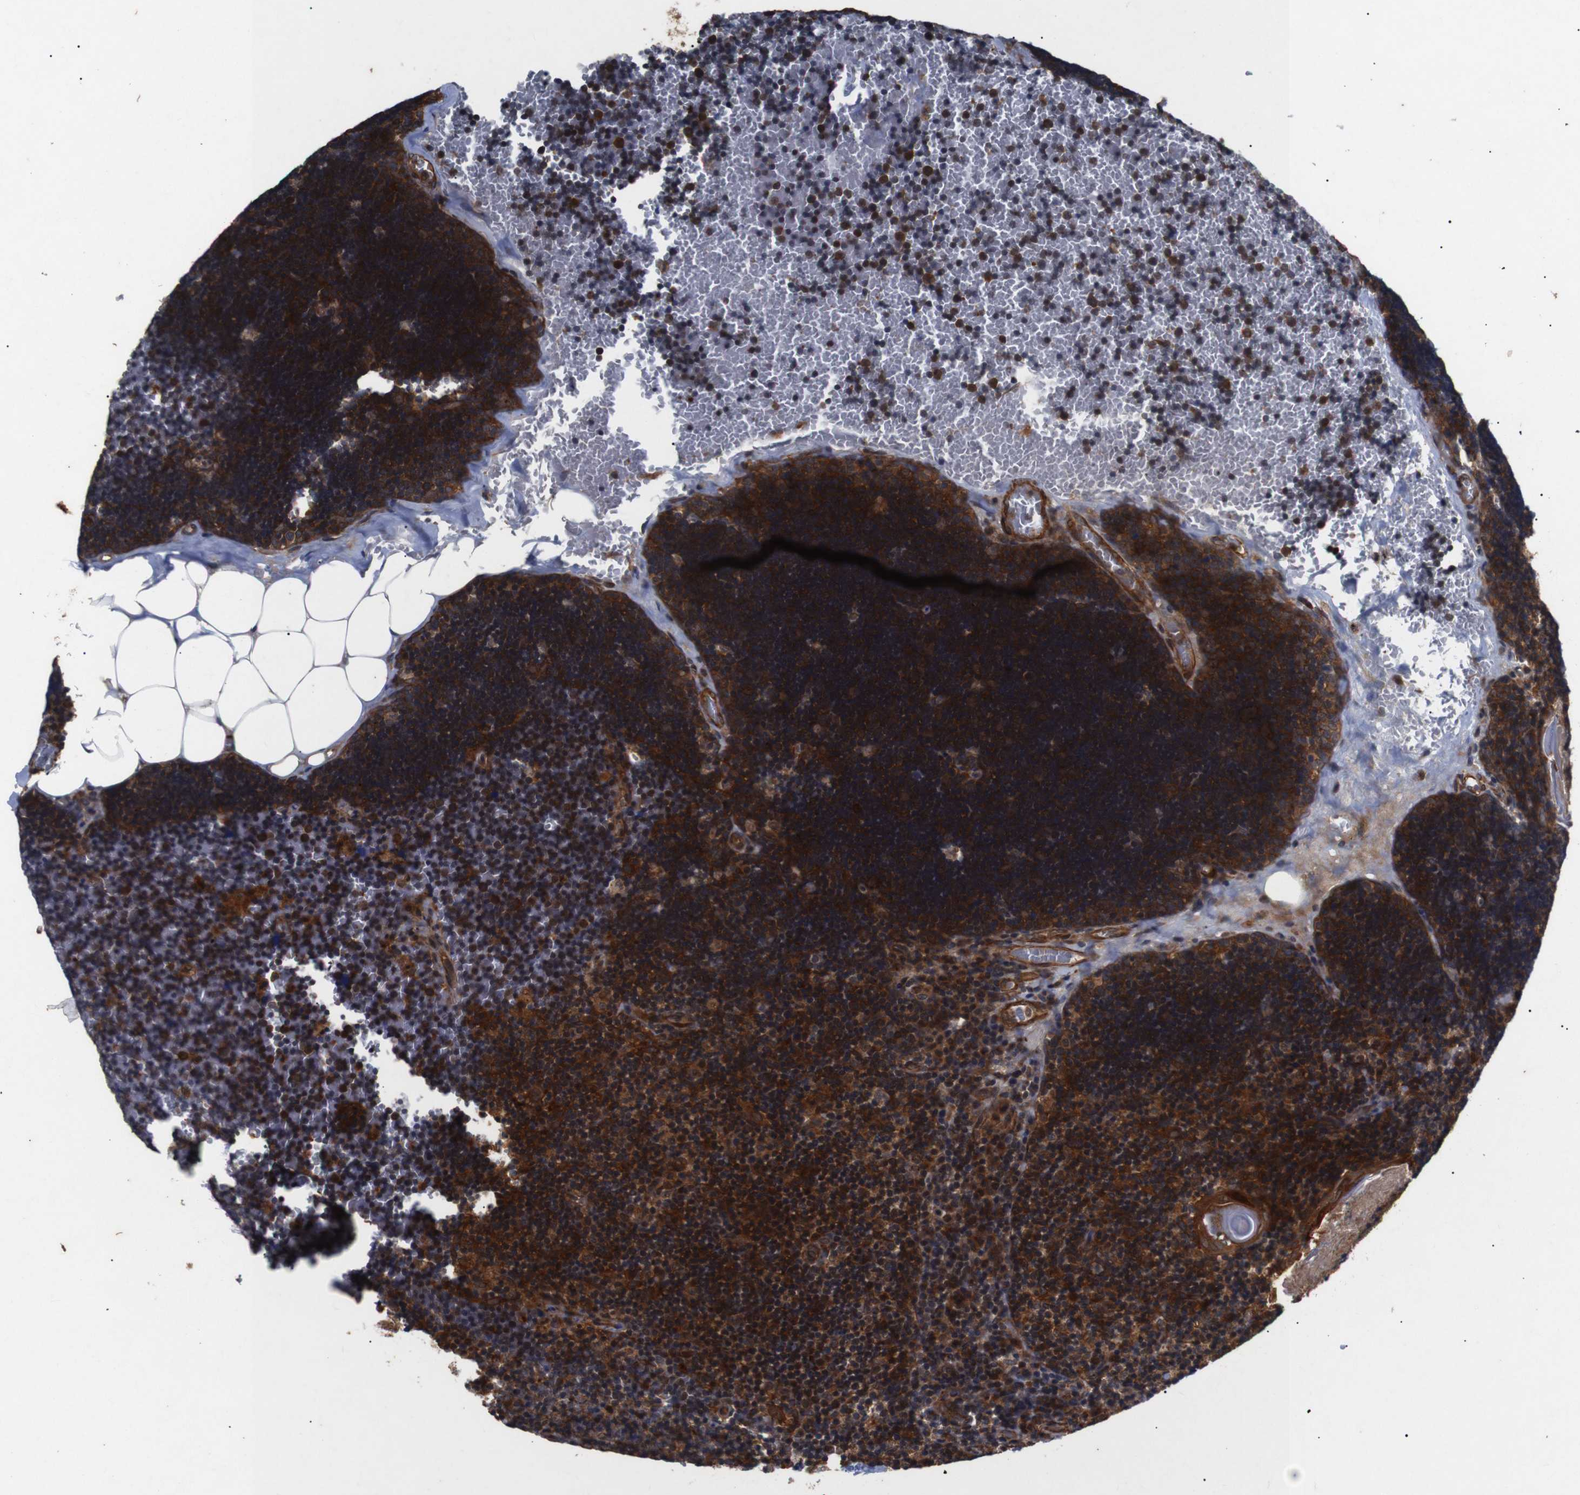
{"staining": {"intensity": "strong", "quantity": ">75%", "location": "cytoplasmic/membranous"}, "tissue": "lymph node", "cell_type": "Germinal center cells", "image_type": "normal", "snomed": [{"axis": "morphology", "description": "Normal tissue, NOS"}, {"axis": "topography", "description": "Lymph node"}], "caption": "Immunohistochemical staining of normal lymph node reveals >75% levels of strong cytoplasmic/membranous protein positivity in approximately >75% of germinal center cells.", "gene": "PAWR", "patient": {"sex": "male", "age": 33}}